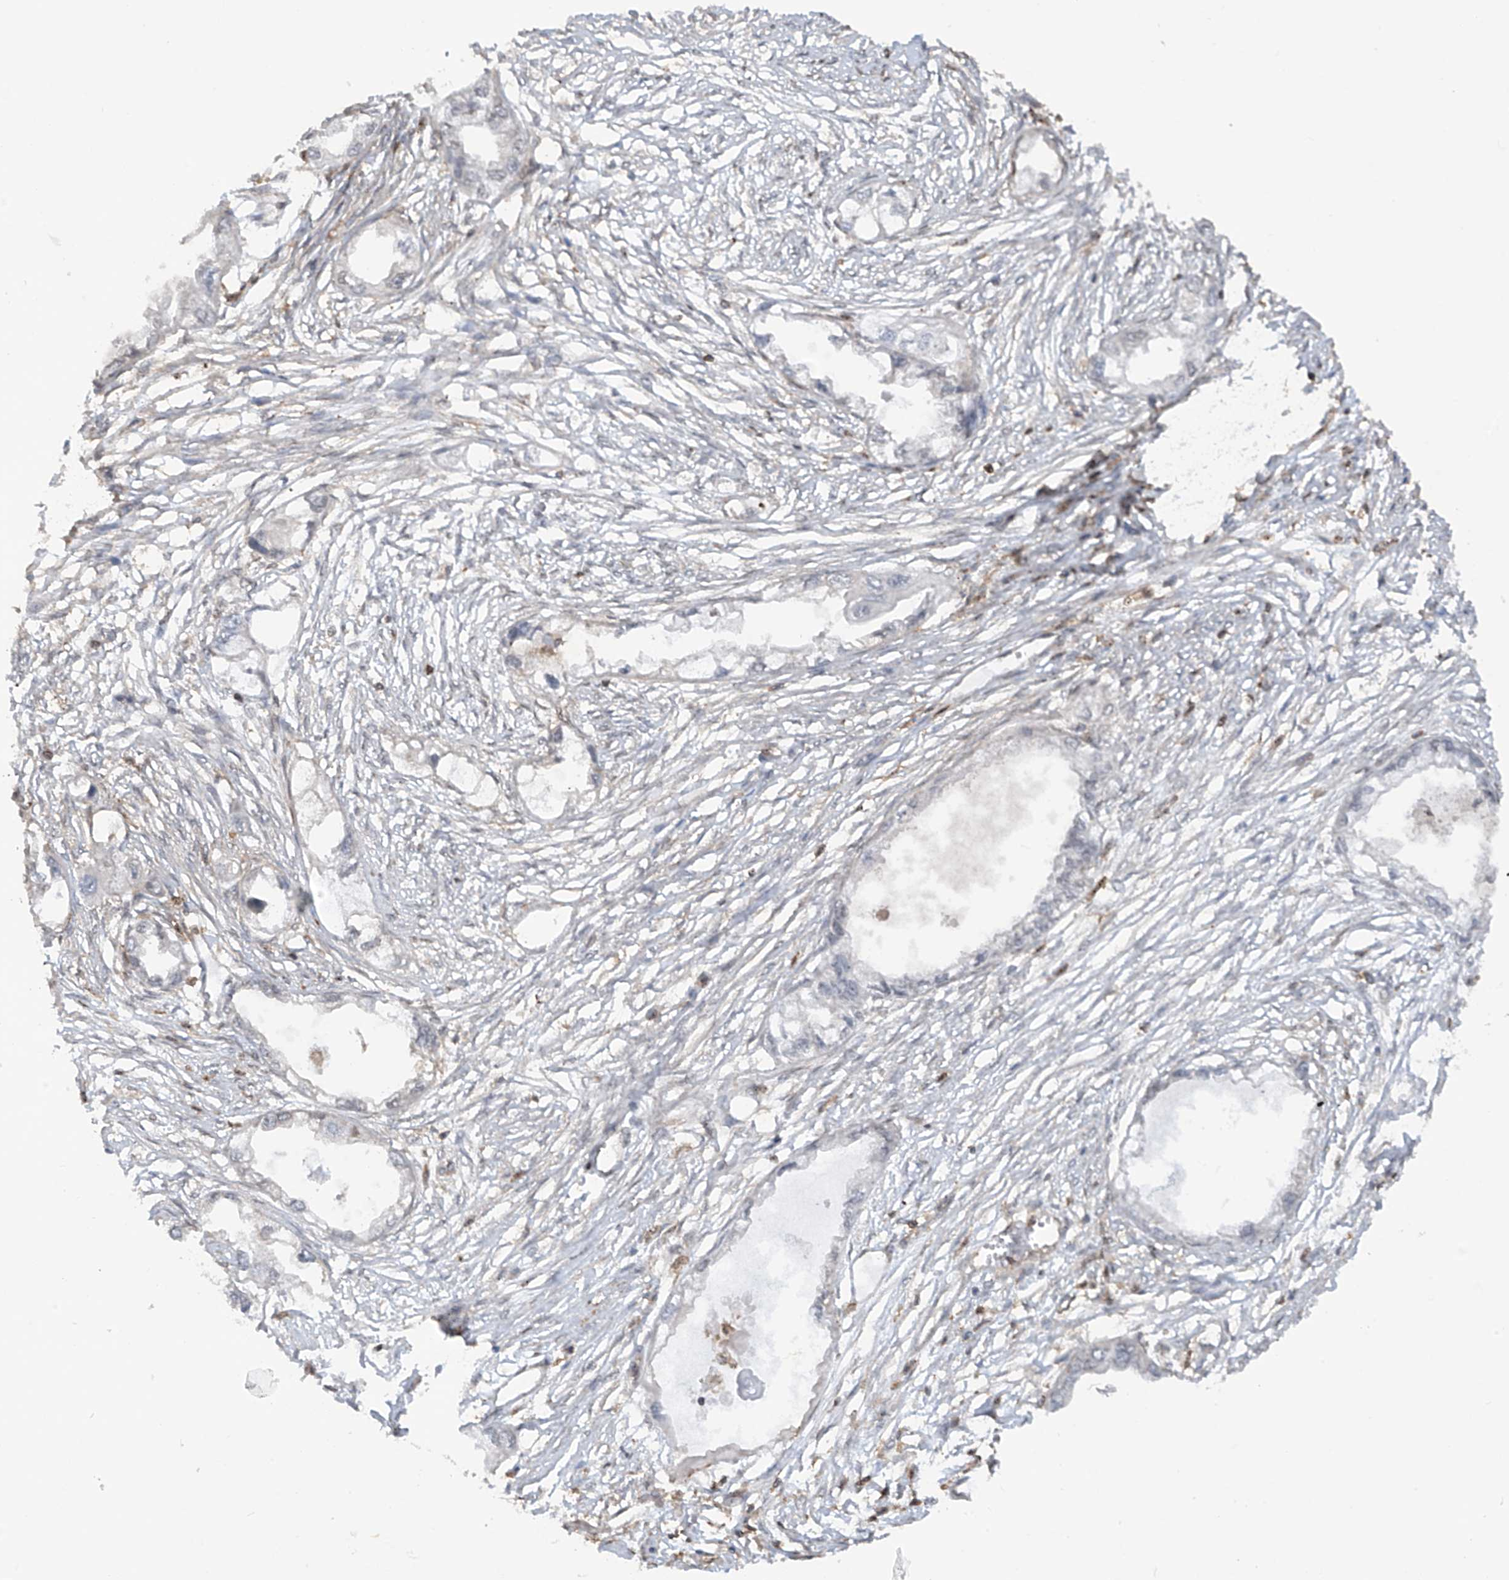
{"staining": {"intensity": "negative", "quantity": "none", "location": "none"}, "tissue": "endometrial cancer", "cell_type": "Tumor cells", "image_type": "cancer", "snomed": [{"axis": "morphology", "description": "Adenocarcinoma, NOS"}, {"axis": "morphology", "description": "Adenocarcinoma, metastatic, NOS"}, {"axis": "topography", "description": "Adipose tissue"}, {"axis": "topography", "description": "Endometrium"}], "caption": "IHC image of neoplastic tissue: human endometrial adenocarcinoma stained with DAB displays no significant protein positivity in tumor cells. (Immunohistochemistry (ihc), brightfield microscopy, high magnification).", "gene": "REPIN1", "patient": {"sex": "female", "age": 67}}